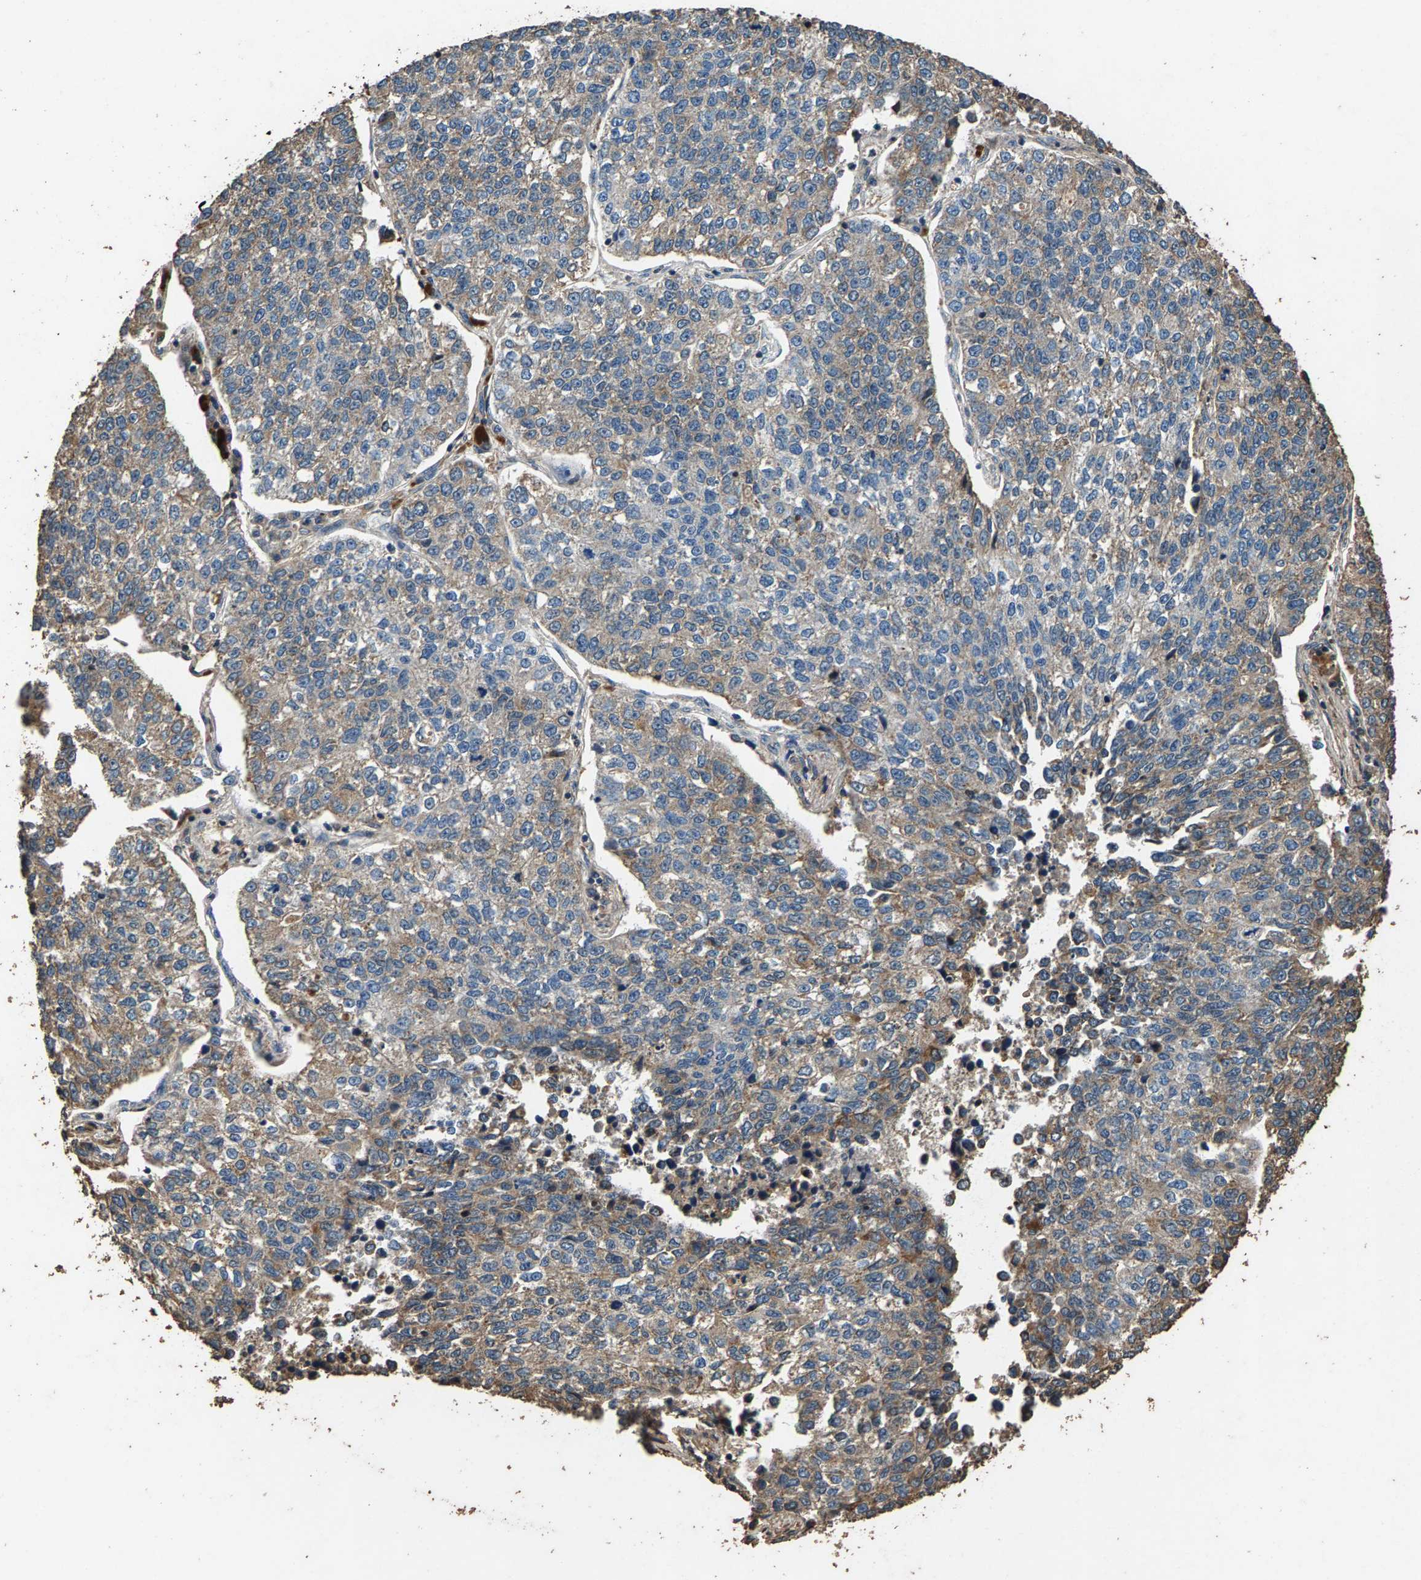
{"staining": {"intensity": "weak", "quantity": "<25%", "location": "cytoplasmic/membranous"}, "tissue": "lung cancer", "cell_type": "Tumor cells", "image_type": "cancer", "snomed": [{"axis": "morphology", "description": "Adenocarcinoma, NOS"}, {"axis": "topography", "description": "Lung"}], "caption": "This is an immunohistochemistry photomicrograph of adenocarcinoma (lung). There is no expression in tumor cells.", "gene": "MRPL27", "patient": {"sex": "male", "age": 49}}